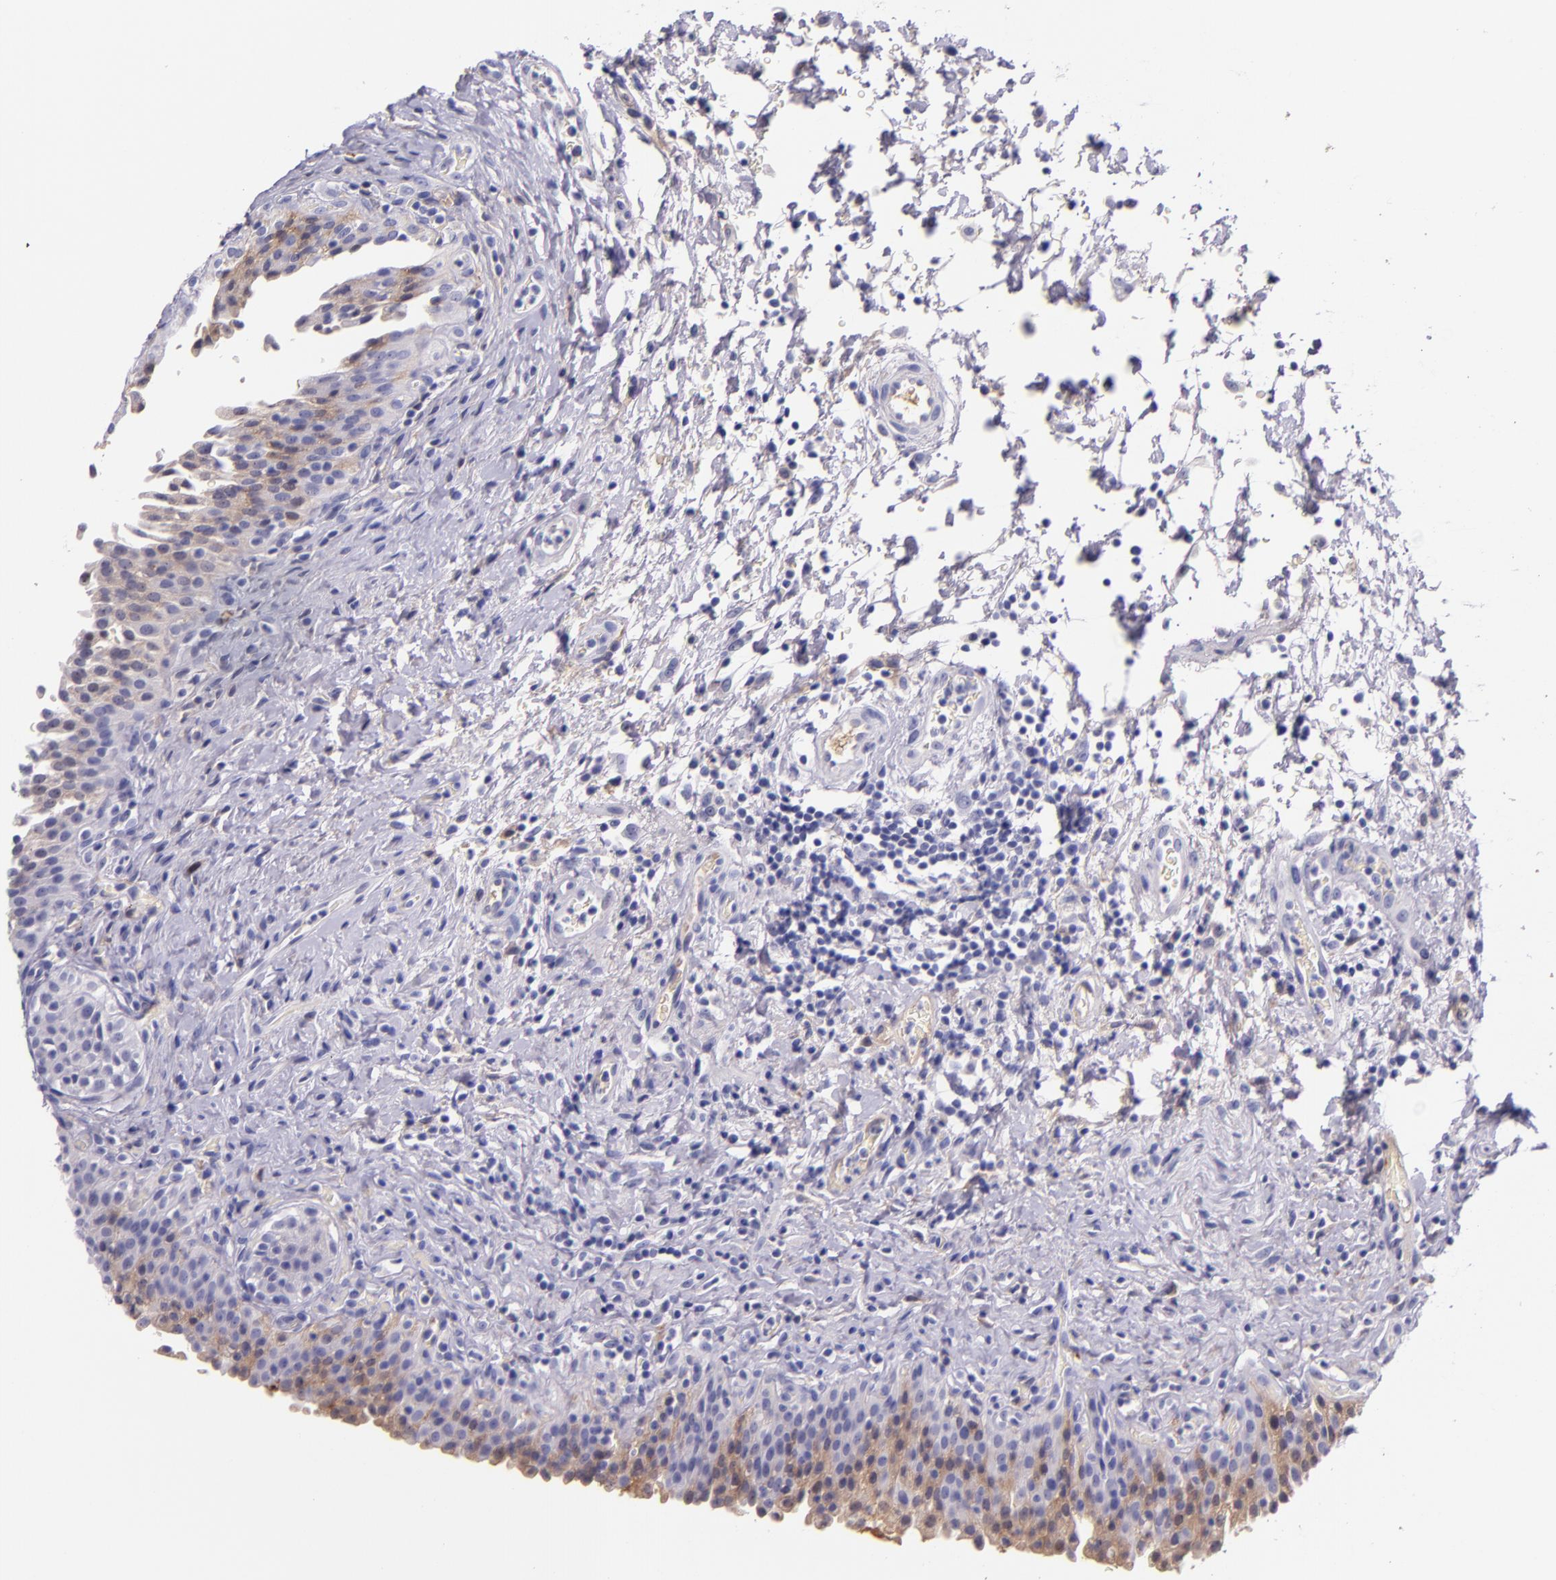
{"staining": {"intensity": "moderate", "quantity": "25%-75%", "location": "cytoplasmic/membranous"}, "tissue": "urinary bladder", "cell_type": "Urothelial cells", "image_type": "normal", "snomed": [{"axis": "morphology", "description": "Normal tissue, NOS"}, {"axis": "topography", "description": "Urinary bladder"}], "caption": "IHC histopathology image of benign urinary bladder stained for a protein (brown), which shows medium levels of moderate cytoplasmic/membranous staining in approximately 25%-75% of urothelial cells.", "gene": "KNG1", "patient": {"sex": "male", "age": 51}}